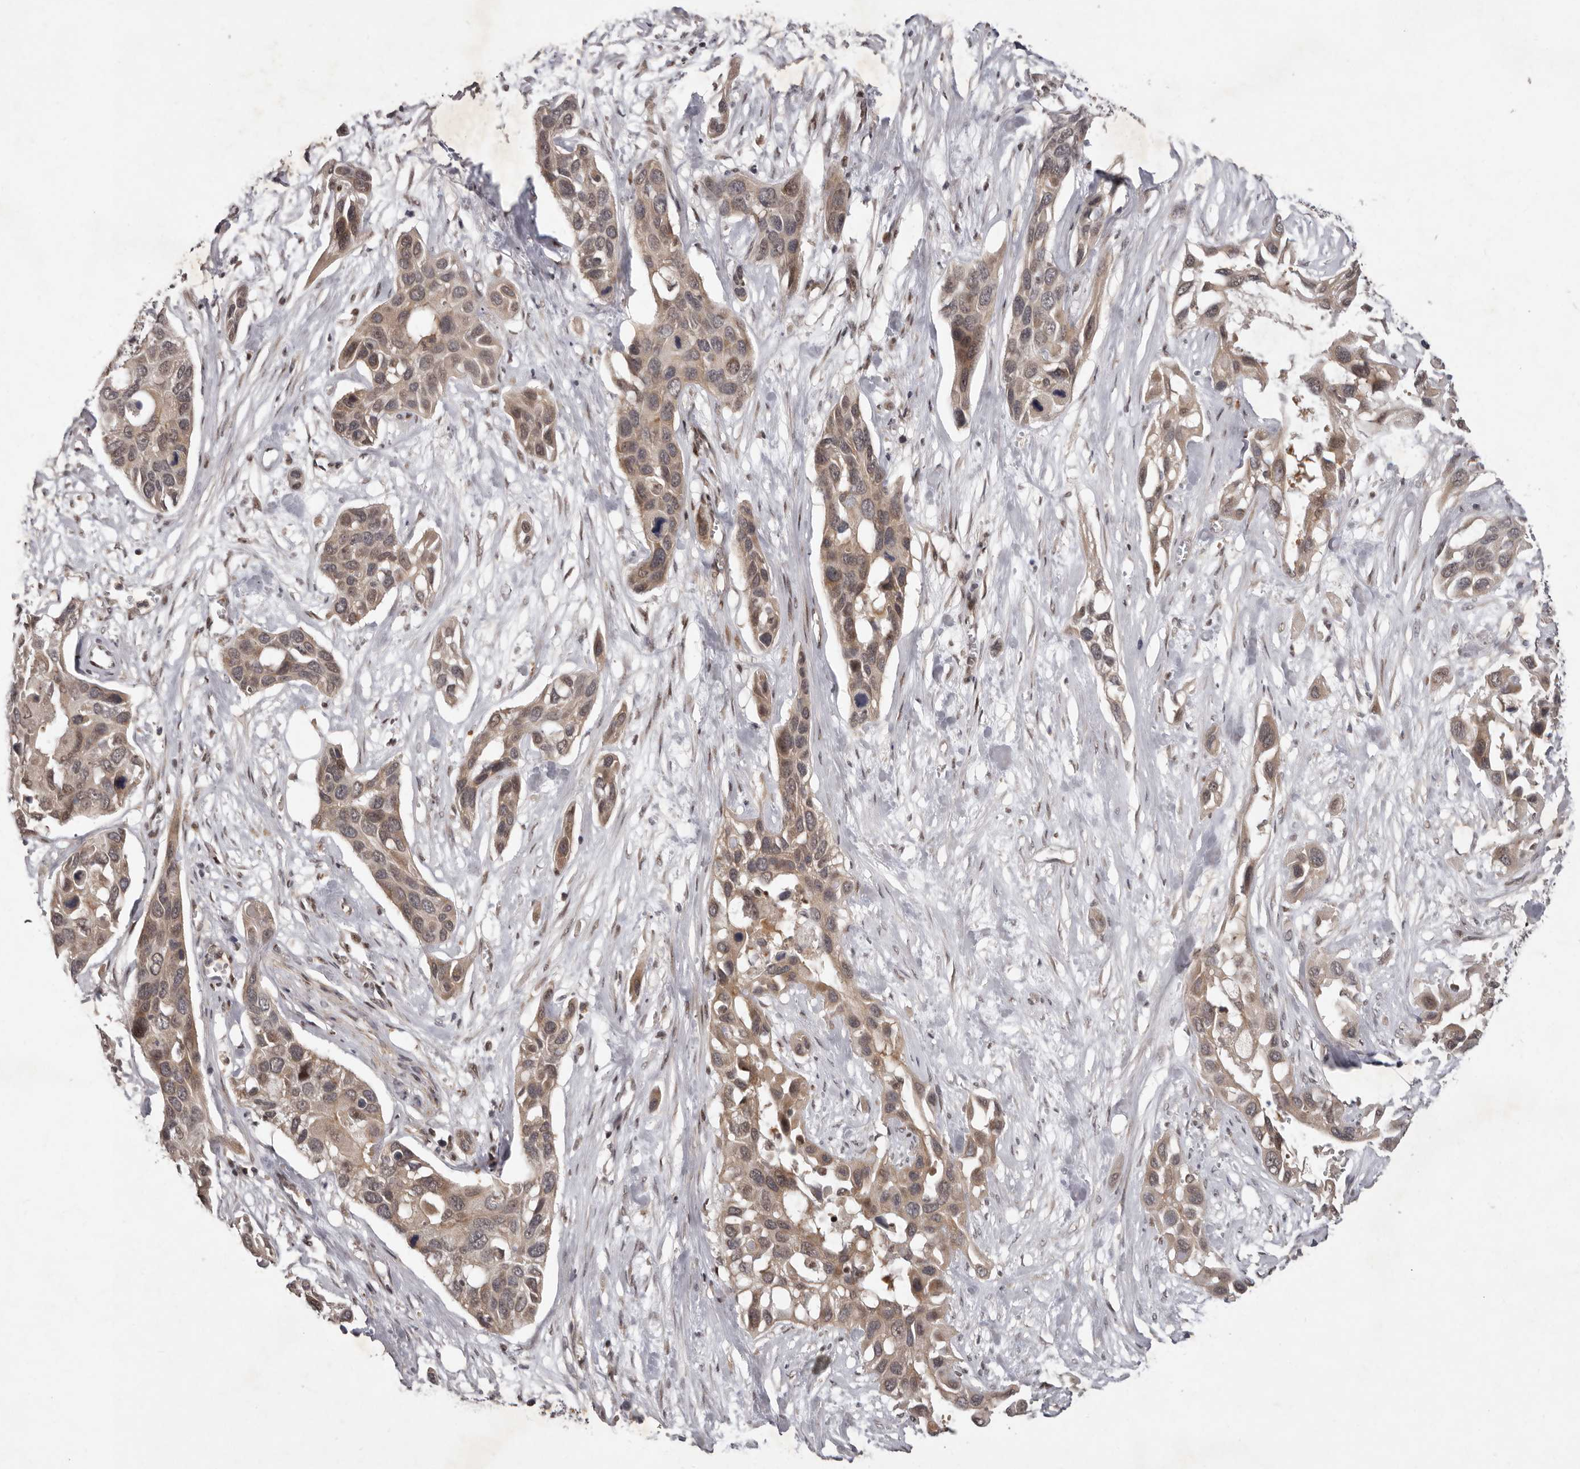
{"staining": {"intensity": "weak", "quantity": ">75%", "location": "cytoplasmic/membranous"}, "tissue": "pancreatic cancer", "cell_type": "Tumor cells", "image_type": "cancer", "snomed": [{"axis": "morphology", "description": "Adenocarcinoma, NOS"}, {"axis": "topography", "description": "Pancreas"}], "caption": "This image reveals pancreatic cancer (adenocarcinoma) stained with IHC to label a protein in brown. The cytoplasmic/membranous of tumor cells show weak positivity for the protein. Nuclei are counter-stained blue.", "gene": "ABL1", "patient": {"sex": "female", "age": 60}}